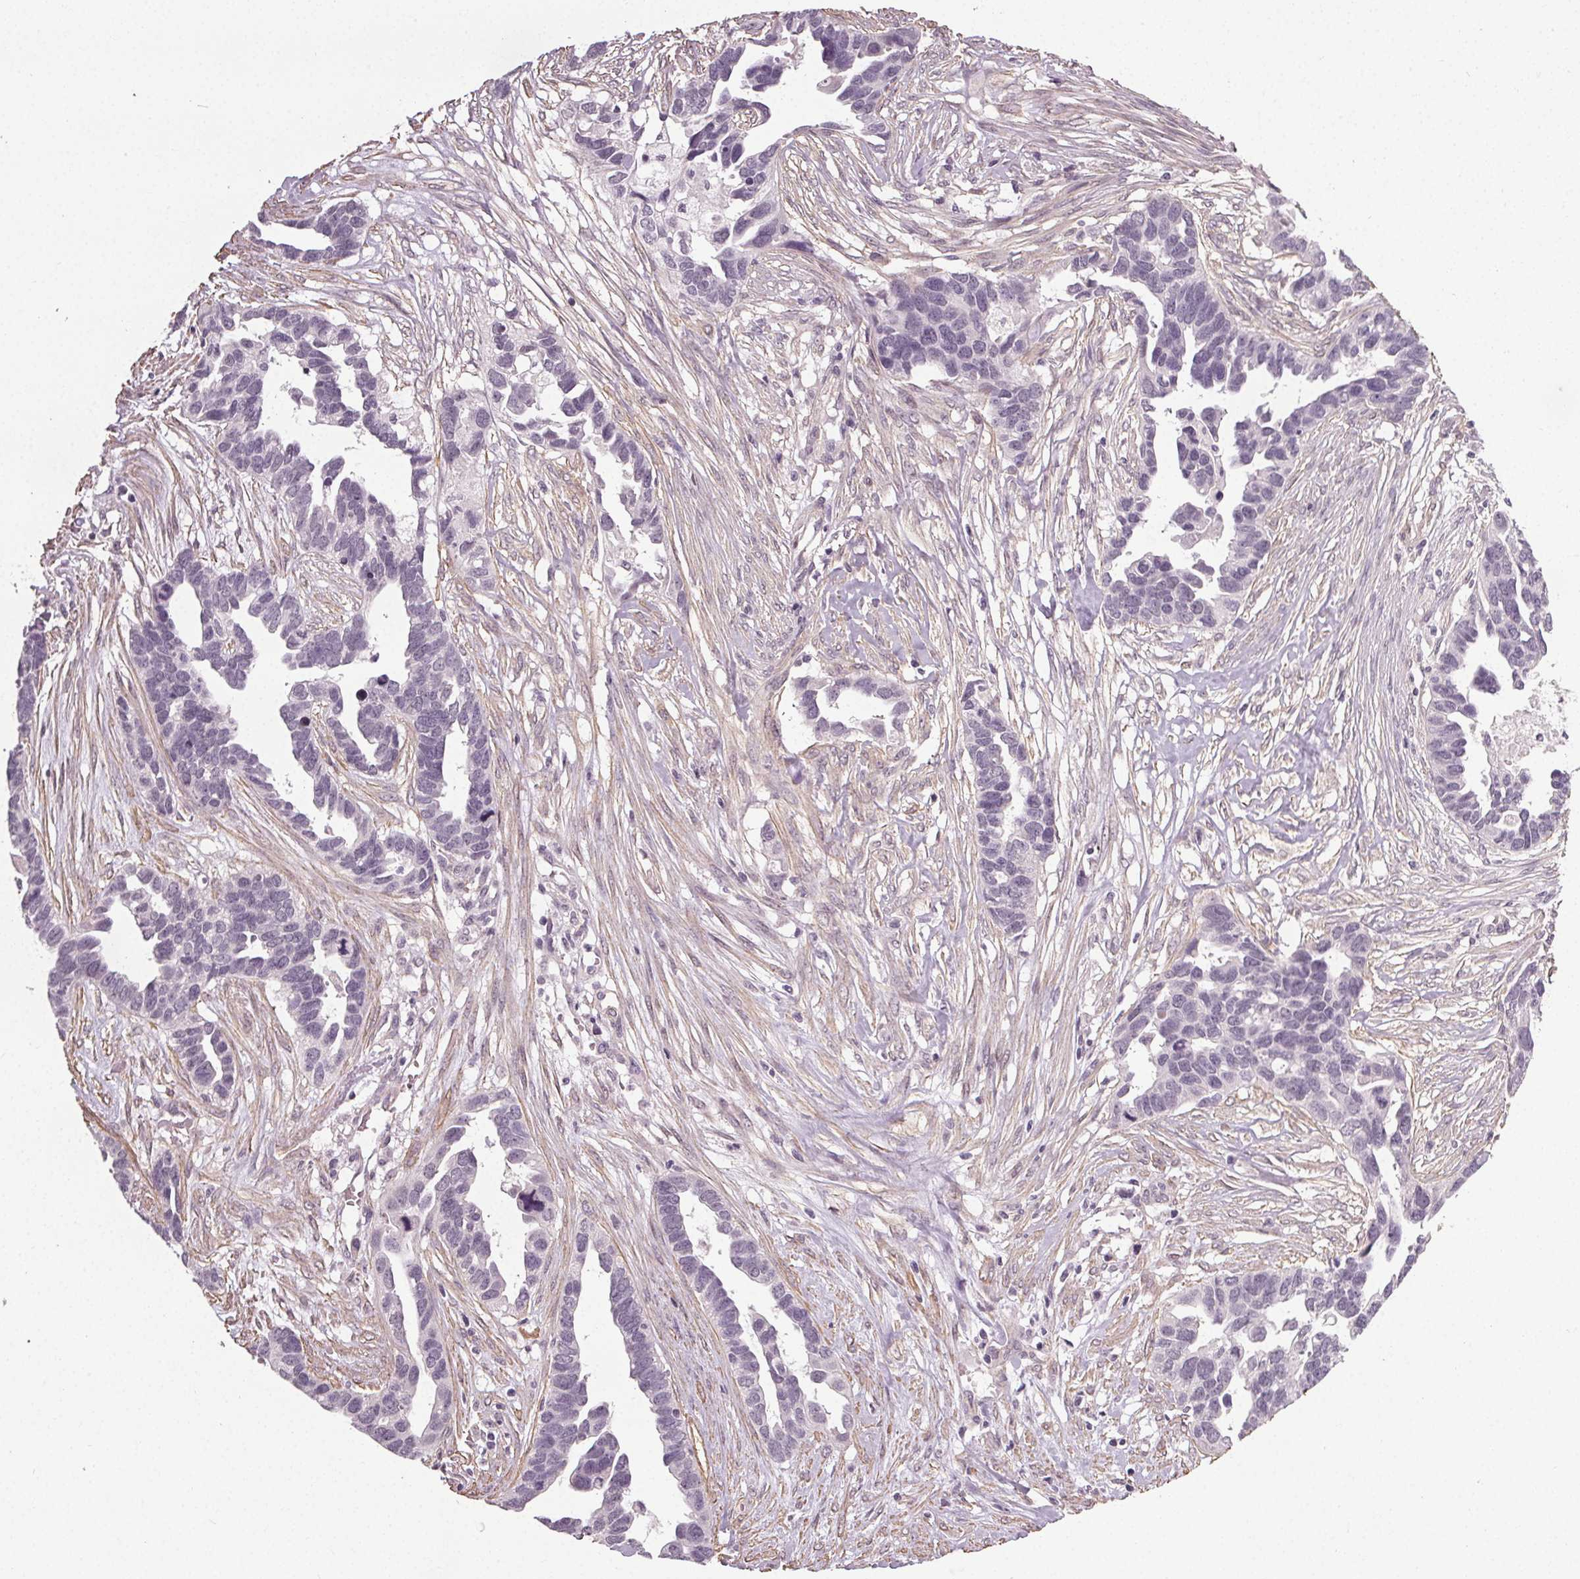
{"staining": {"intensity": "negative", "quantity": "none", "location": "none"}, "tissue": "ovarian cancer", "cell_type": "Tumor cells", "image_type": "cancer", "snomed": [{"axis": "morphology", "description": "Cystadenocarcinoma, serous, NOS"}, {"axis": "topography", "description": "Ovary"}], "caption": "This is an immunohistochemistry (IHC) histopathology image of ovarian cancer. There is no positivity in tumor cells.", "gene": "PKP1", "patient": {"sex": "female", "age": 54}}